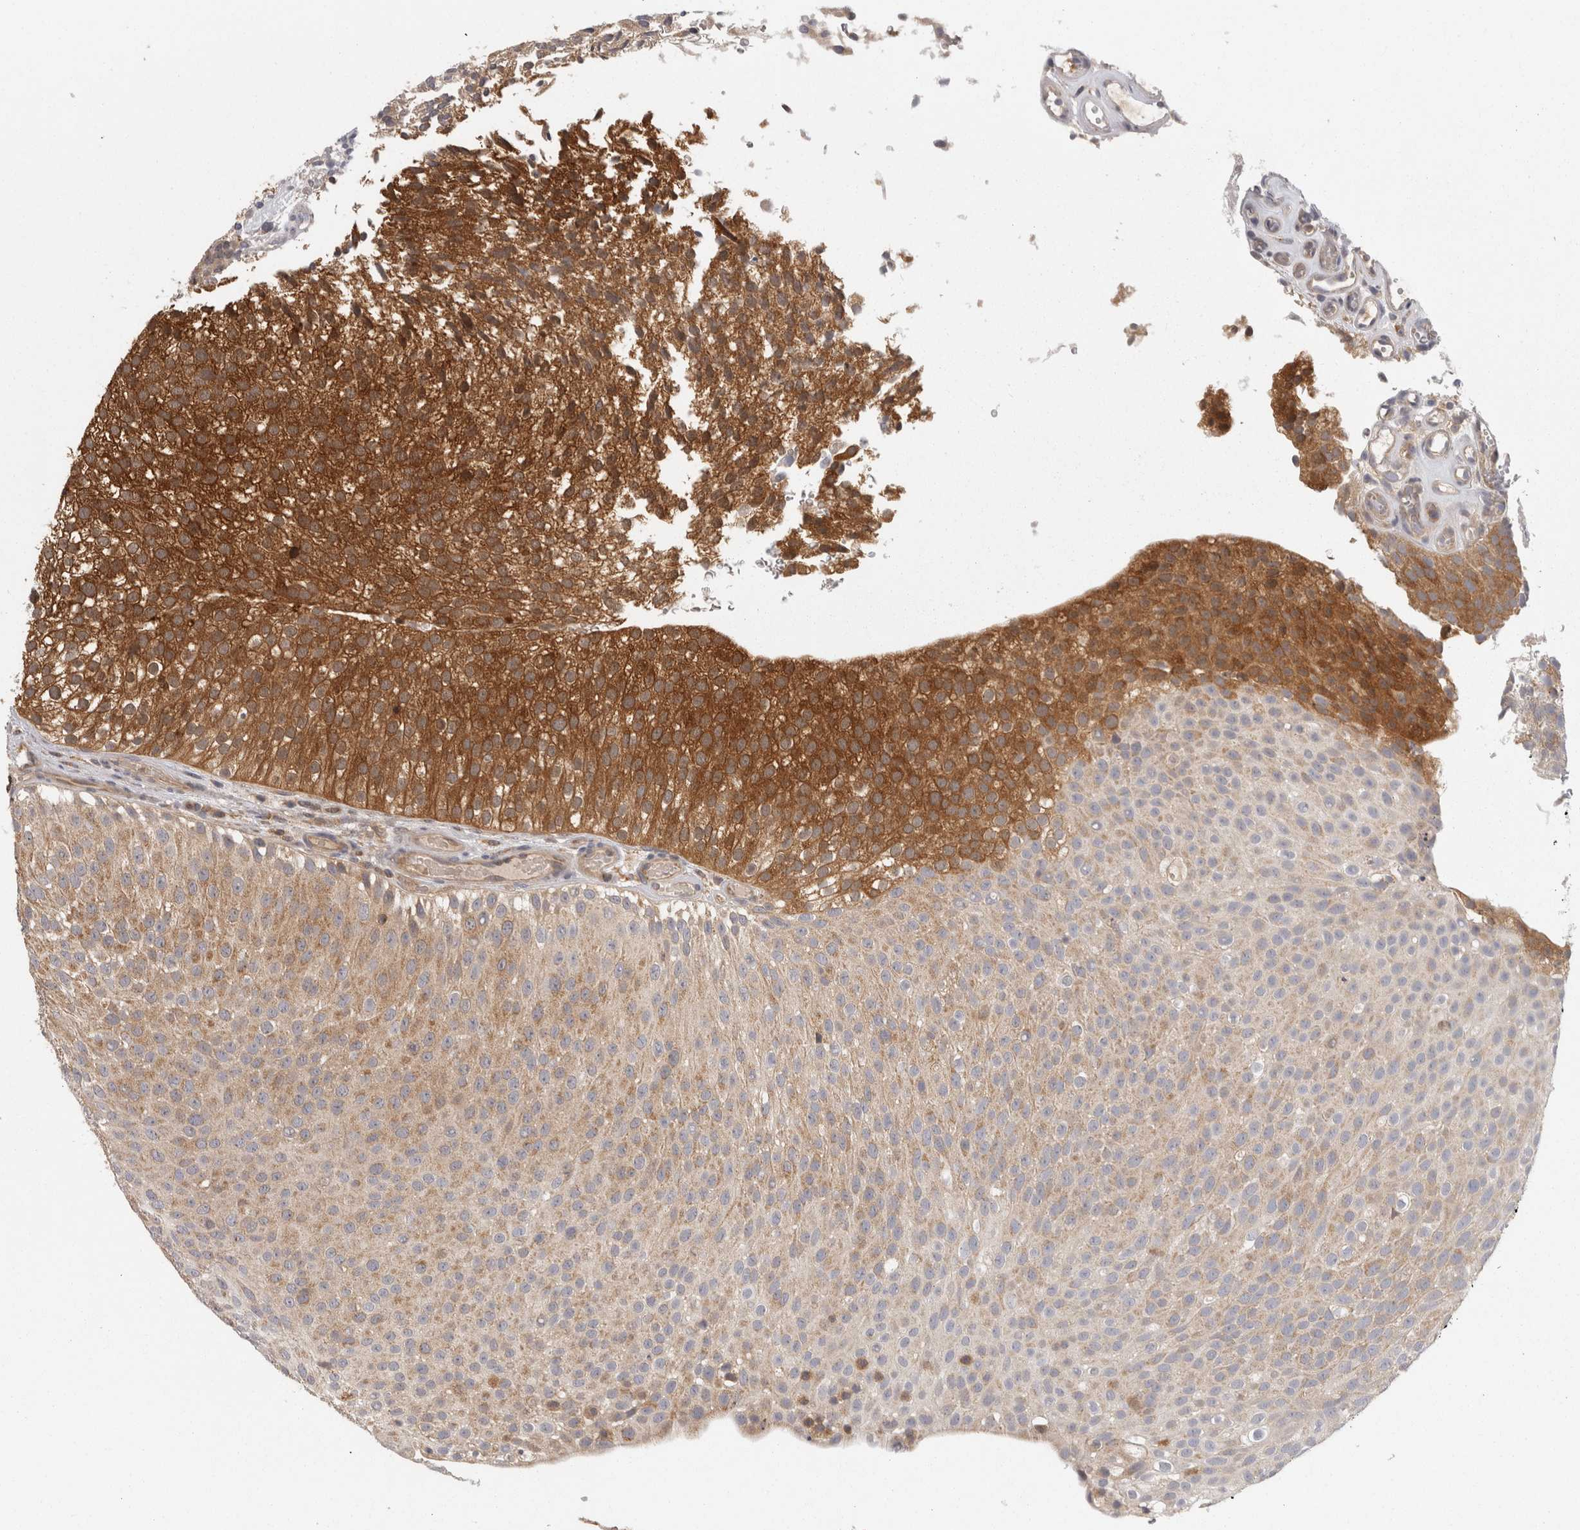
{"staining": {"intensity": "strong", "quantity": "25%-75%", "location": "cytoplasmic/membranous"}, "tissue": "urothelial cancer", "cell_type": "Tumor cells", "image_type": "cancer", "snomed": [{"axis": "morphology", "description": "Urothelial carcinoma, Low grade"}, {"axis": "topography", "description": "Urinary bladder"}], "caption": "Urothelial carcinoma (low-grade) was stained to show a protein in brown. There is high levels of strong cytoplasmic/membranous expression in about 25%-75% of tumor cells.", "gene": "ACAT2", "patient": {"sex": "male", "age": 78}}